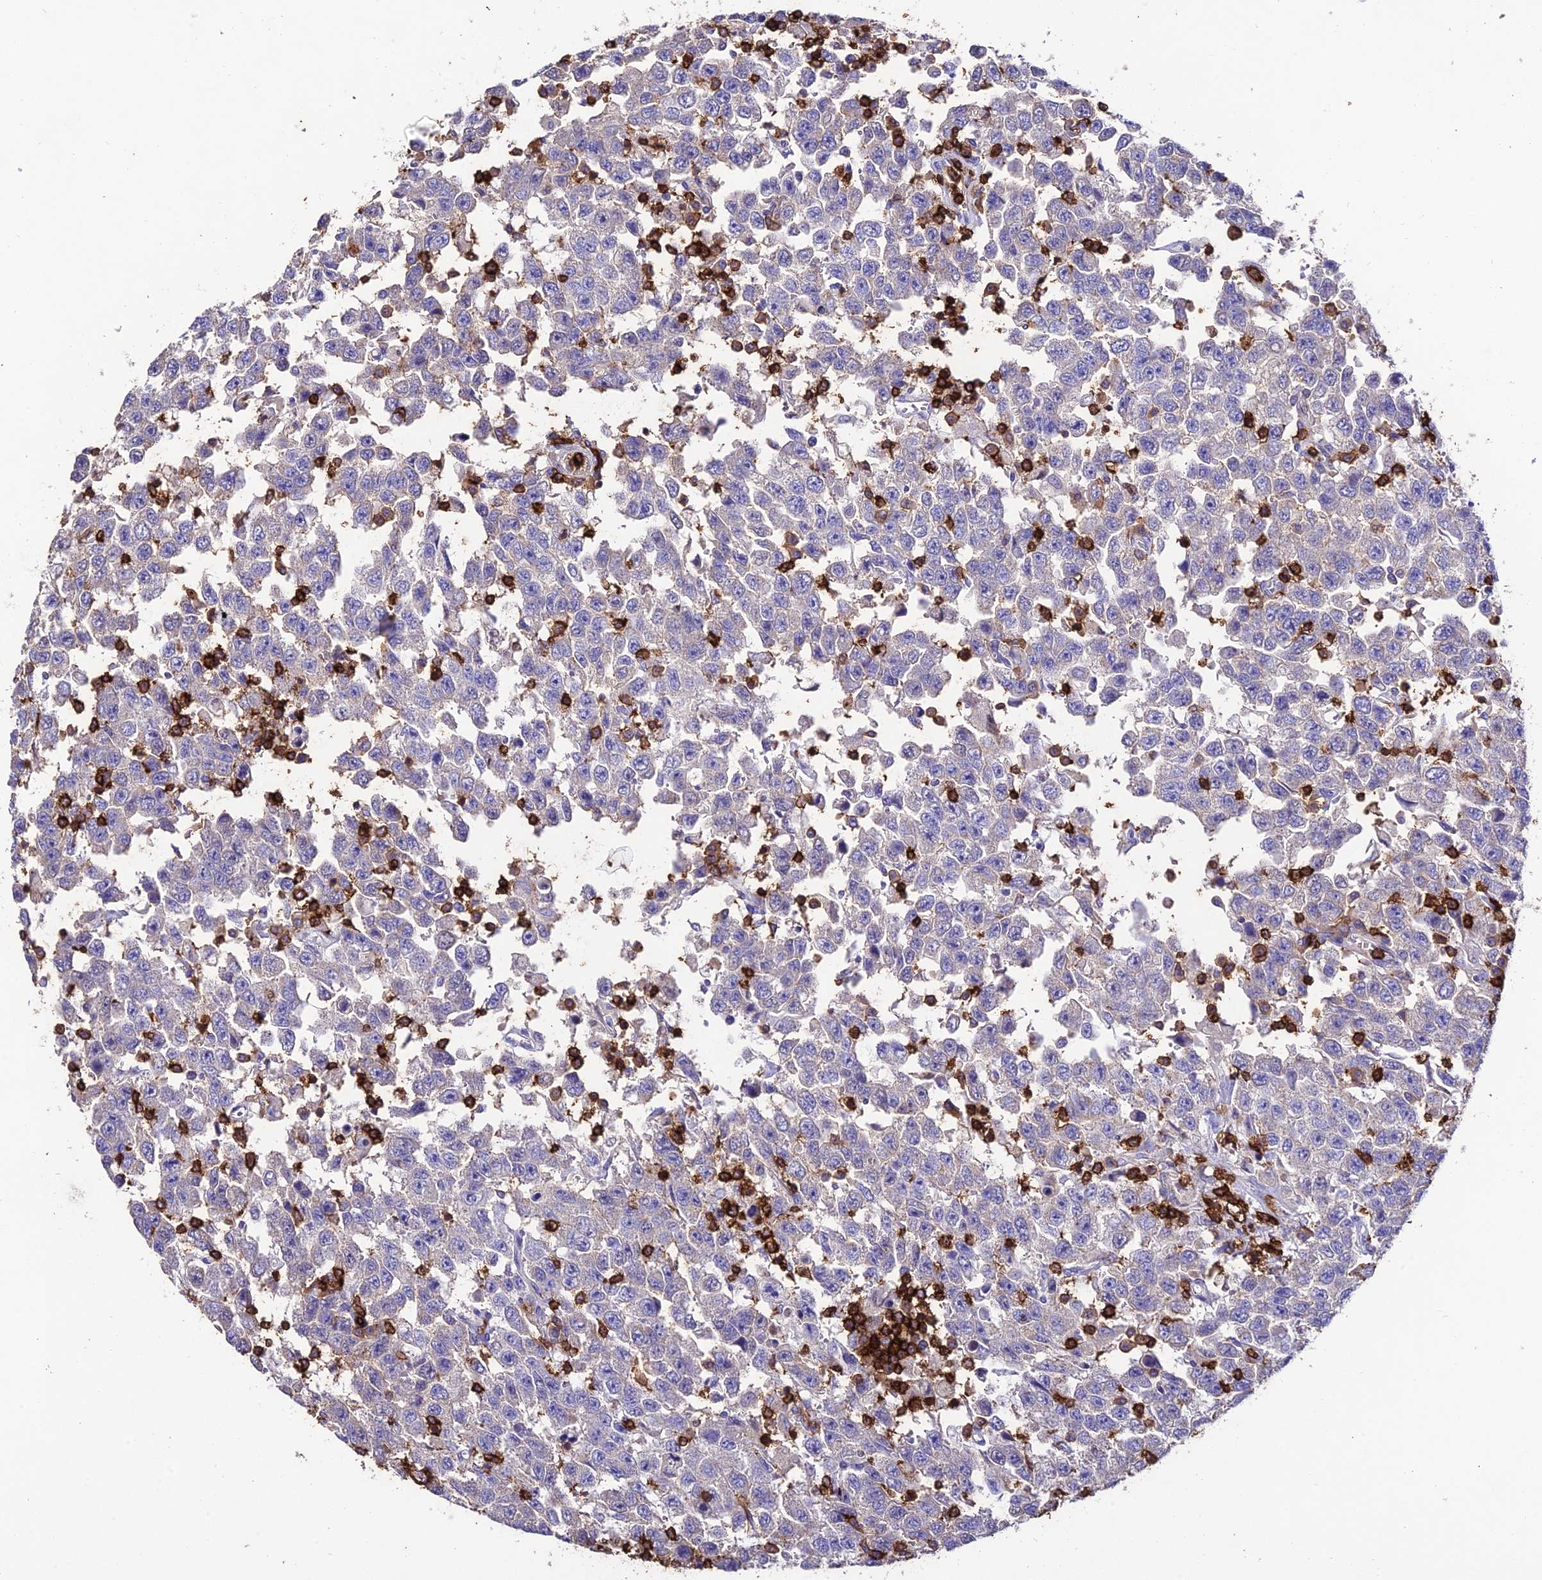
{"staining": {"intensity": "negative", "quantity": "none", "location": "none"}, "tissue": "testis cancer", "cell_type": "Tumor cells", "image_type": "cancer", "snomed": [{"axis": "morphology", "description": "Seminoma, NOS"}, {"axis": "topography", "description": "Testis"}], "caption": "Testis cancer stained for a protein using immunohistochemistry (IHC) exhibits no expression tumor cells.", "gene": "PTPRCAP", "patient": {"sex": "male", "age": 41}}